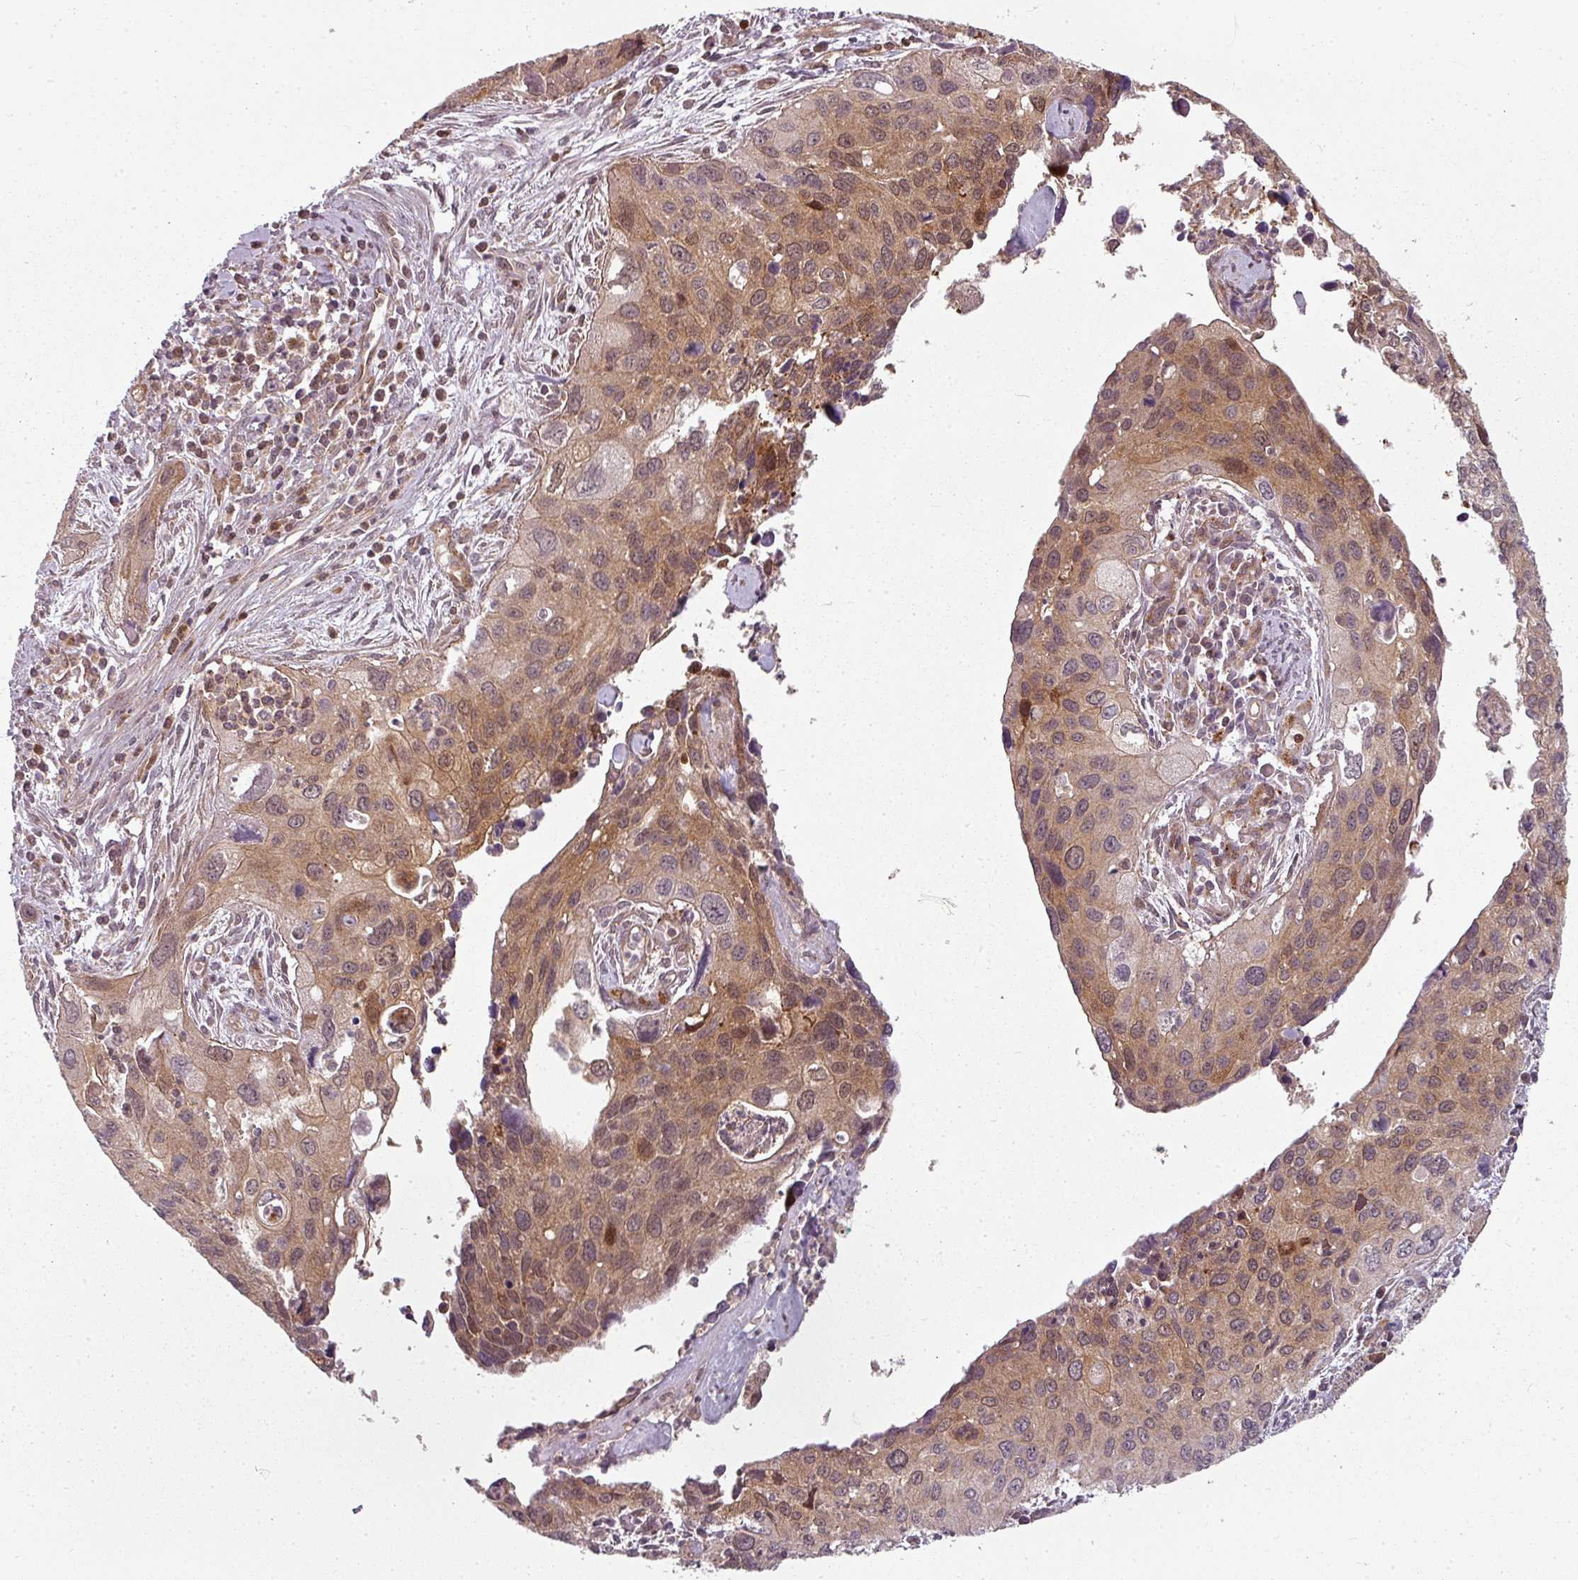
{"staining": {"intensity": "weak", "quantity": ">75%", "location": "cytoplasmic/membranous"}, "tissue": "cervical cancer", "cell_type": "Tumor cells", "image_type": "cancer", "snomed": [{"axis": "morphology", "description": "Squamous cell carcinoma, NOS"}, {"axis": "topography", "description": "Cervix"}], "caption": "Cervical cancer stained for a protein demonstrates weak cytoplasmic/membranous positivity in tumor cells.", "gene": "CLIC1", "patient": {"sex": "female", "age": 55}}